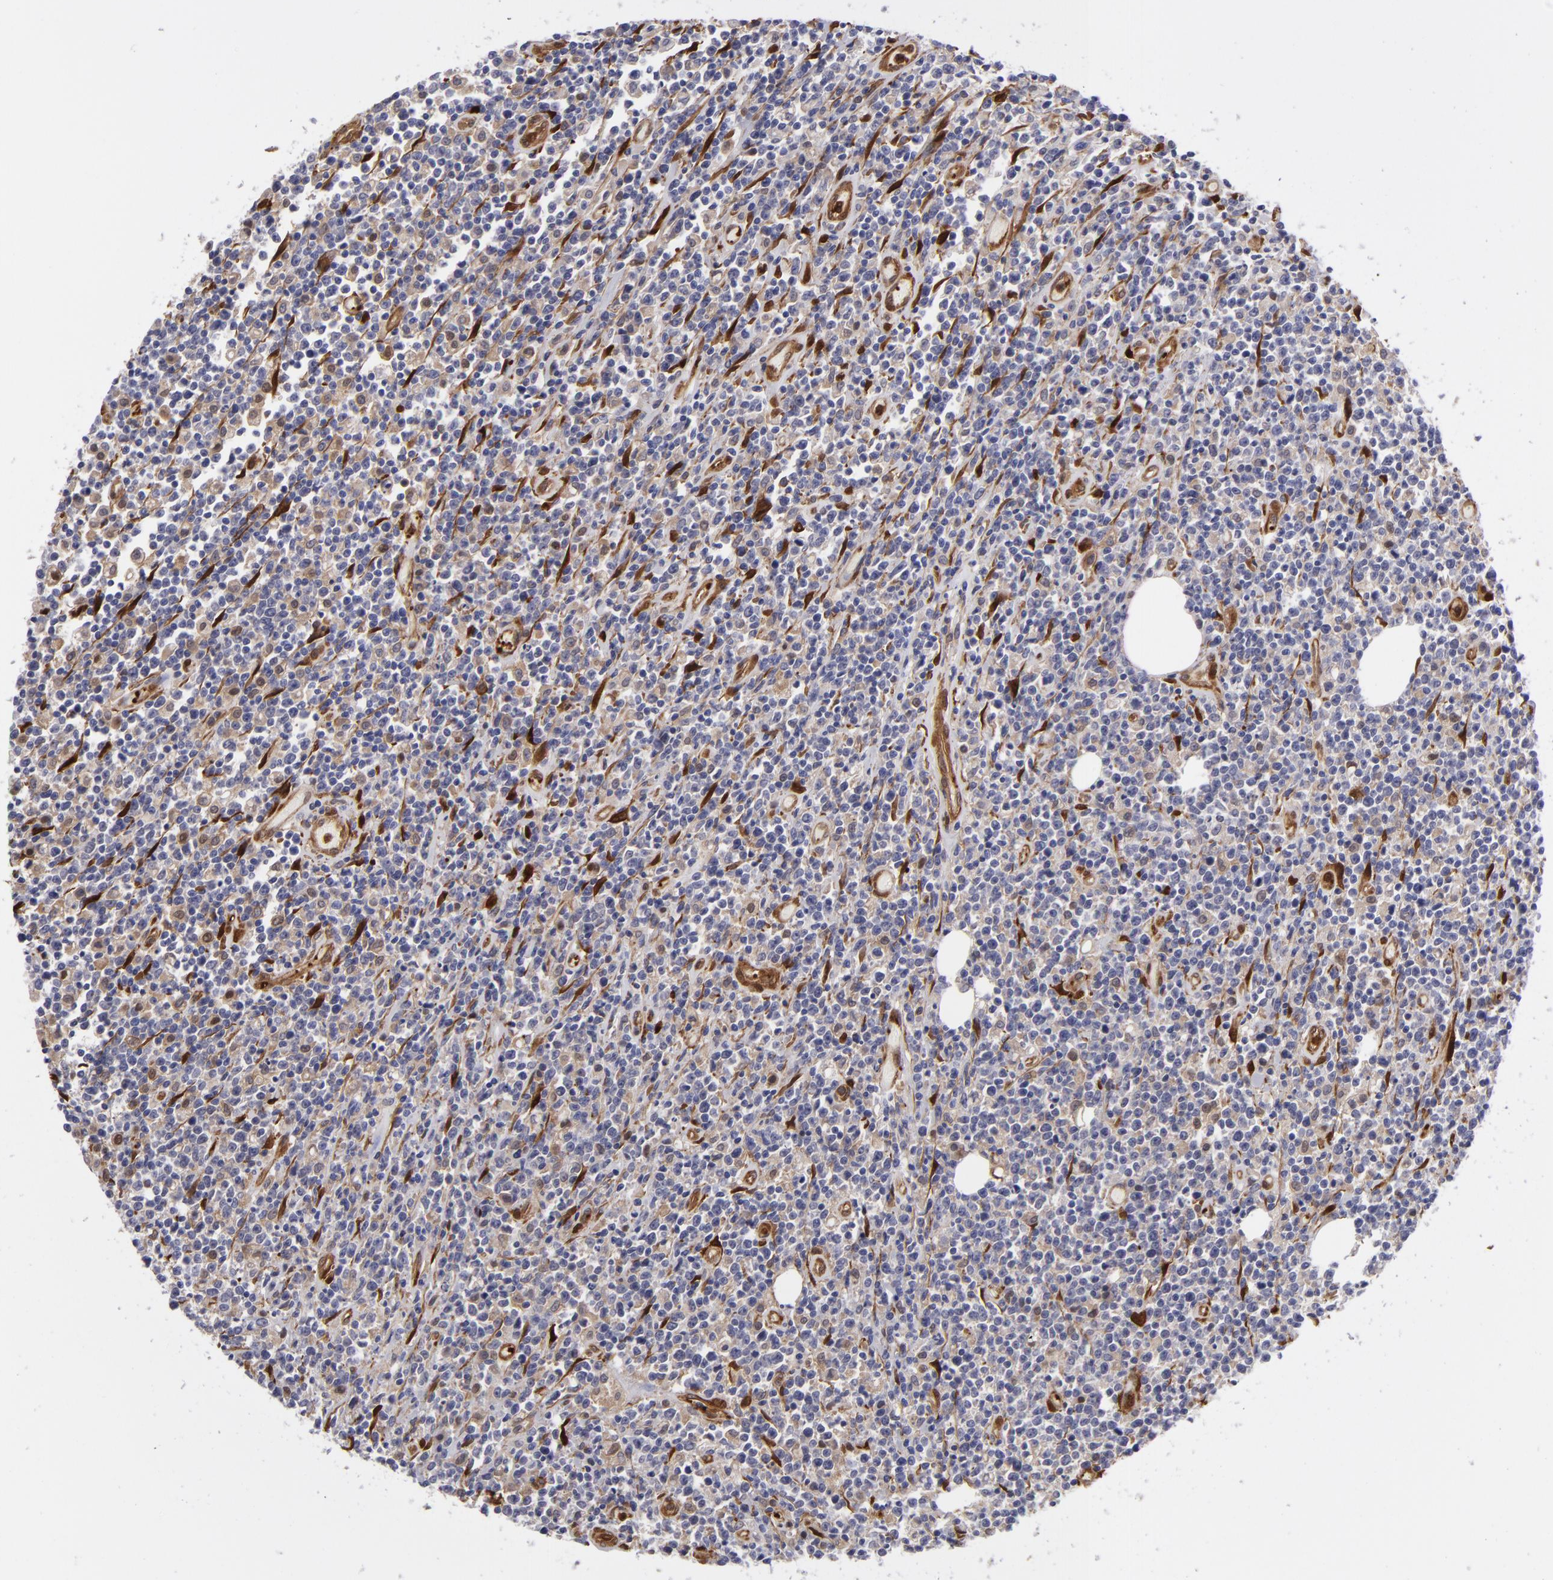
{"staining": {"intensity": "weak", "quantity": "25%-75%", "location": "cytoplasmic/membranous"}, "tissue": "lymphoma", "cell_type": "Tumor cells", "image_type": "cancer", "snomed": [{"axis": "morphology", "description": "Malignant lymphoma, non-Hodgkin's type, High grade"}, {"axis": "topography", "description": "Colon"}], "caption": "Weak cytoplasmic/membranous positivity for a protein is identified in approximately 25%-75% of tumor cells of lymphoma using immunohistochemistry.", "gene": "VCL", "patient": {"sex": "male", "age": 82}}